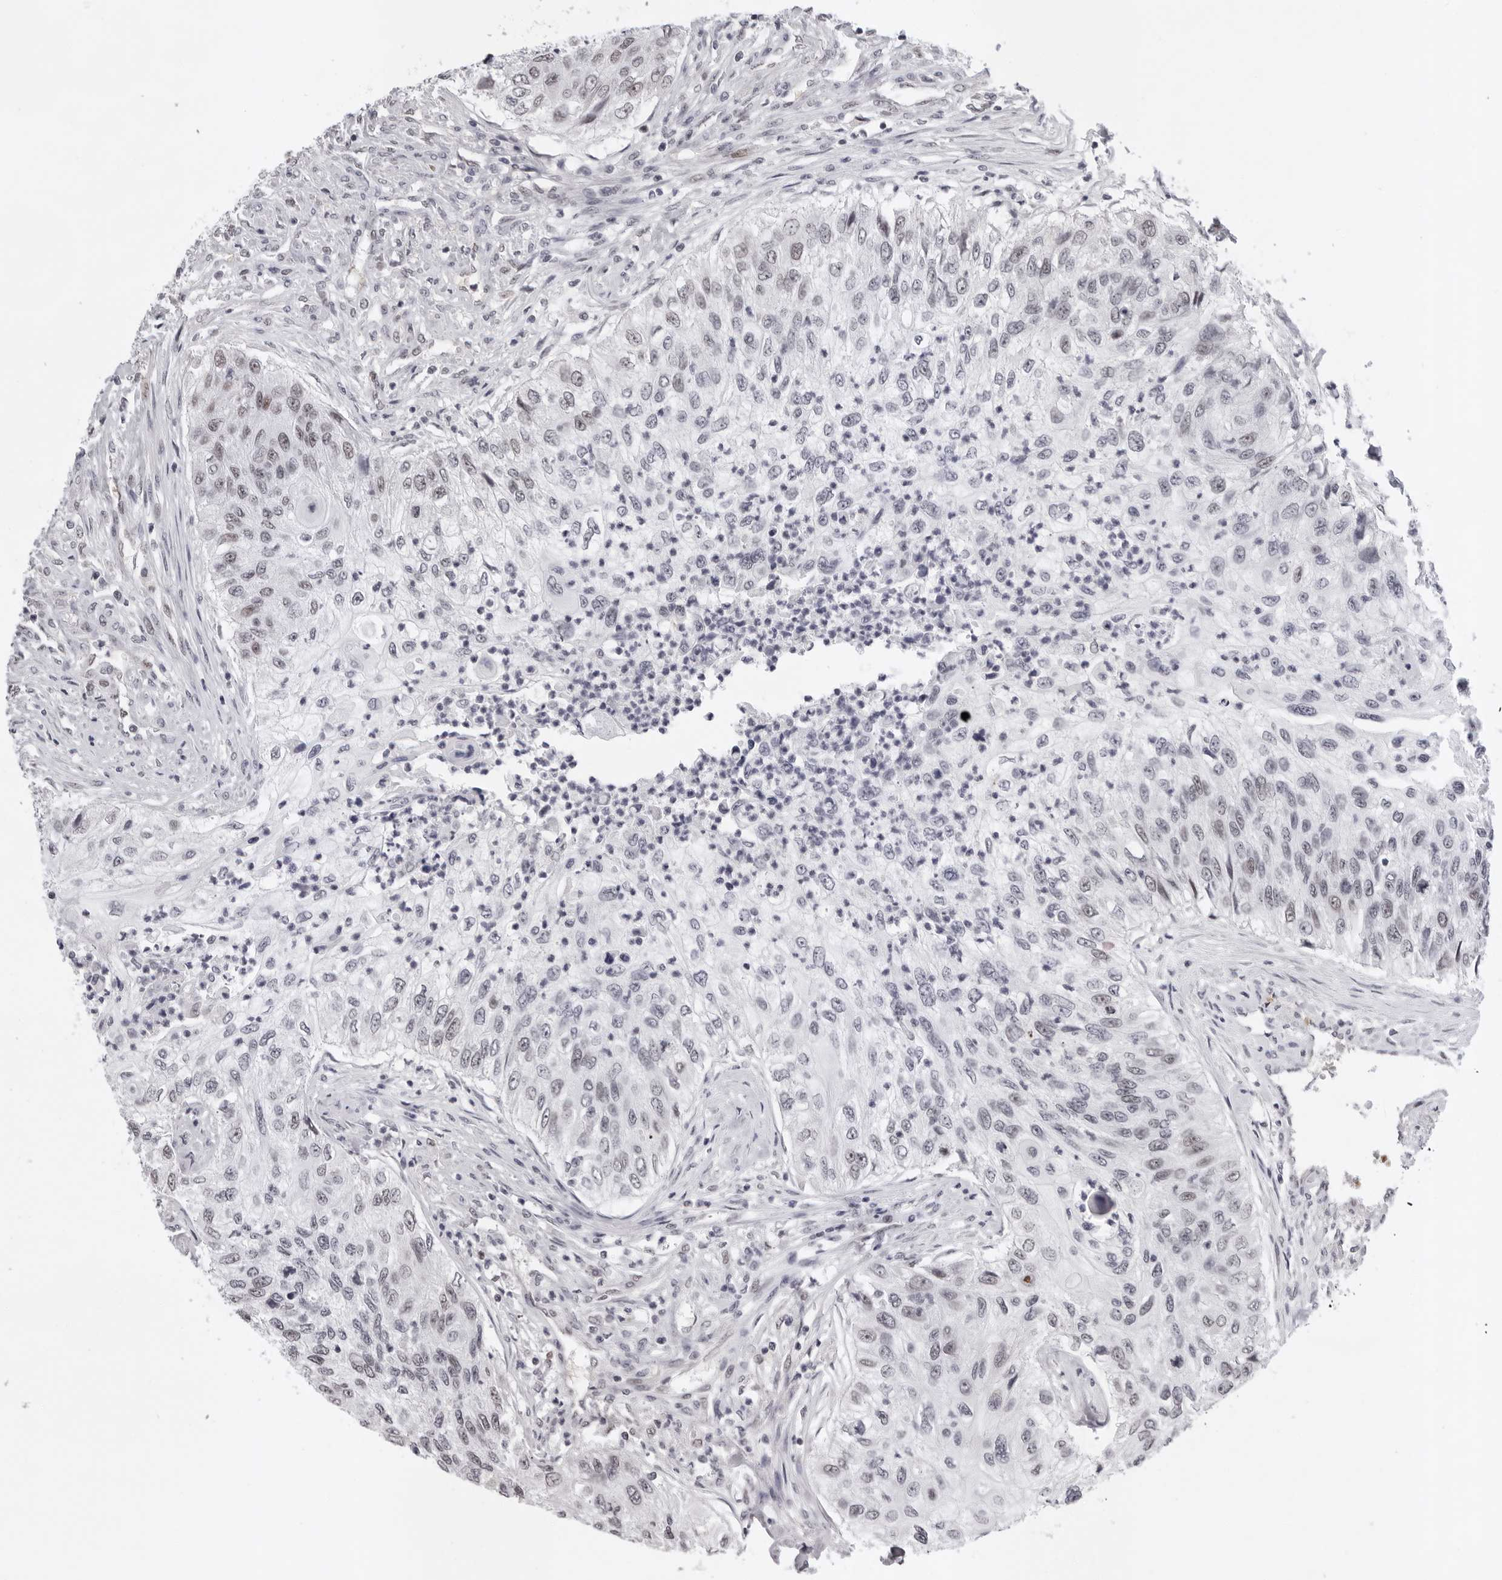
{"staining": {"intensity": "weak", "quantity": ">75%", "location": "nuclear"}, "tissue": "urothelial cancer", "cell_type": "Tumor cells", "image_type": "cancer", "snomed": [{"axis": "morphology", "description": "Urothelial carcinoma, High grade"}, {"axis": "topography", "description": "Urinary bladder"}], "caption": "Urothelial cancer stained for a protein shows weak nuclear positivity in tumor cells.", "gene": "USP1", "patient": {"sex": "female", "age": 60}}